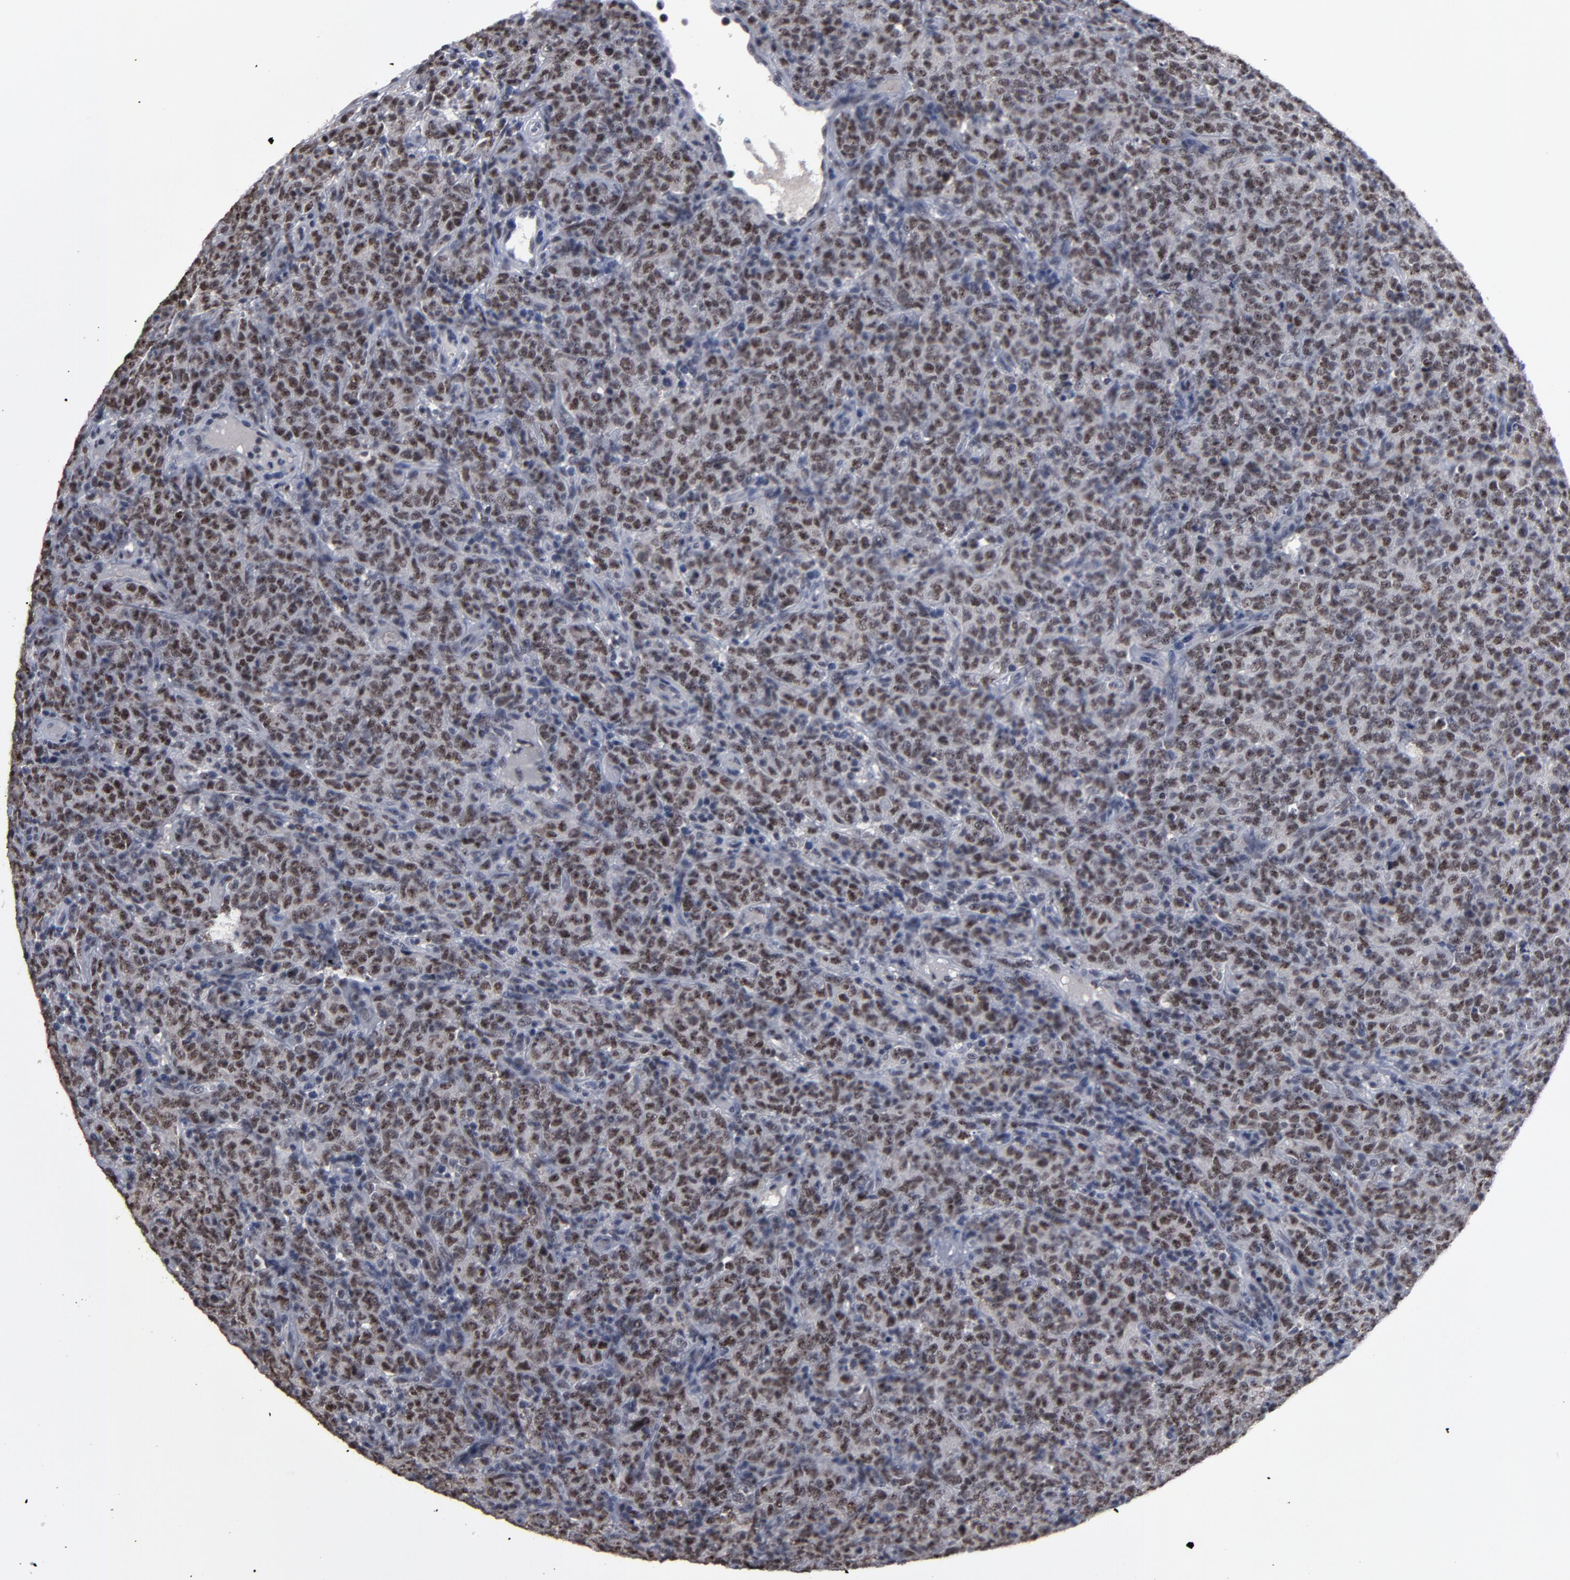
{"staining": {"intensity": "moderate", "quantity": ">75%", "location": "nuclear"}, "tissue": "lymphoma", "cell_type": "Tumor cells", "image_type": "cancer", "snomed": [{"axis": "morphology", "description": "Malignant lymphoma, non-Hodgkin's type, High grade"}, {"axis": "topography", "description": "Tonsil"}], "caption": "Protein staining exhibits moderate nuclear positivity in about >75% of tumor cells in lymphoma. (brown staining indicates protein expression, while blue staining denotes nuclei).", "gene": "SSRP1", "patient": {"sex": "female", "age": 36}}